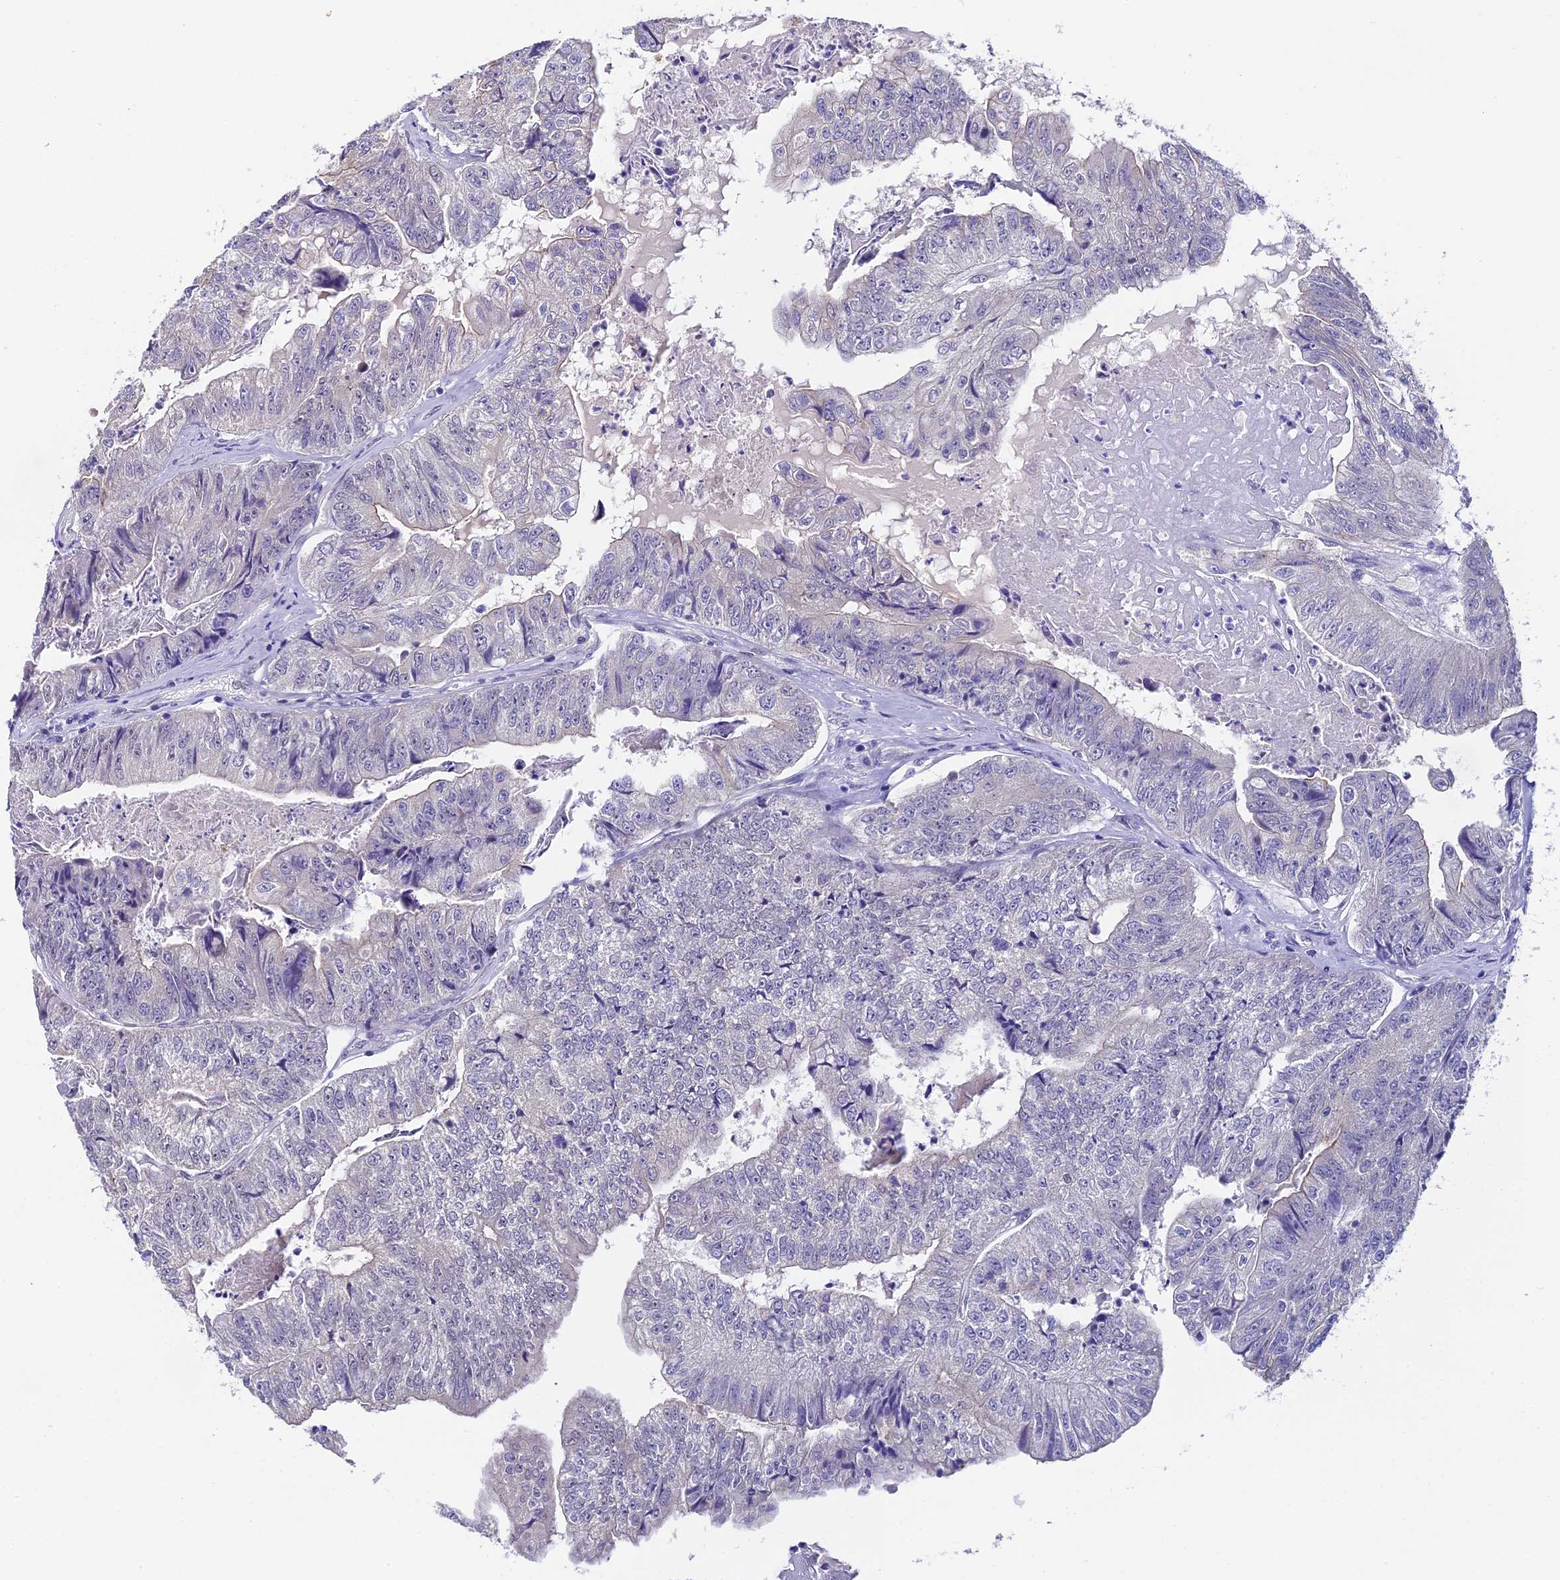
{"staining": {"intensity": "negative", "quantity": "none", "location": "none"}, "tissue": "colorectal cancer", "cell_type": "Tumor cells", "image_type": "cancer", "snomed": [{"axis": "morphology", "description": "Adenocarcinoma, NOS"}, {"axis": "topography", "description": "Colon"}], "caption": "DAB (3,3'-diaminobenzidine) immunohistochemical staining of colorectal adenocarcinoma demonstrates no significant positivity in tumor cells.", "gene": "OSGEP", "patient": {"sex": "female", "age": 67}}